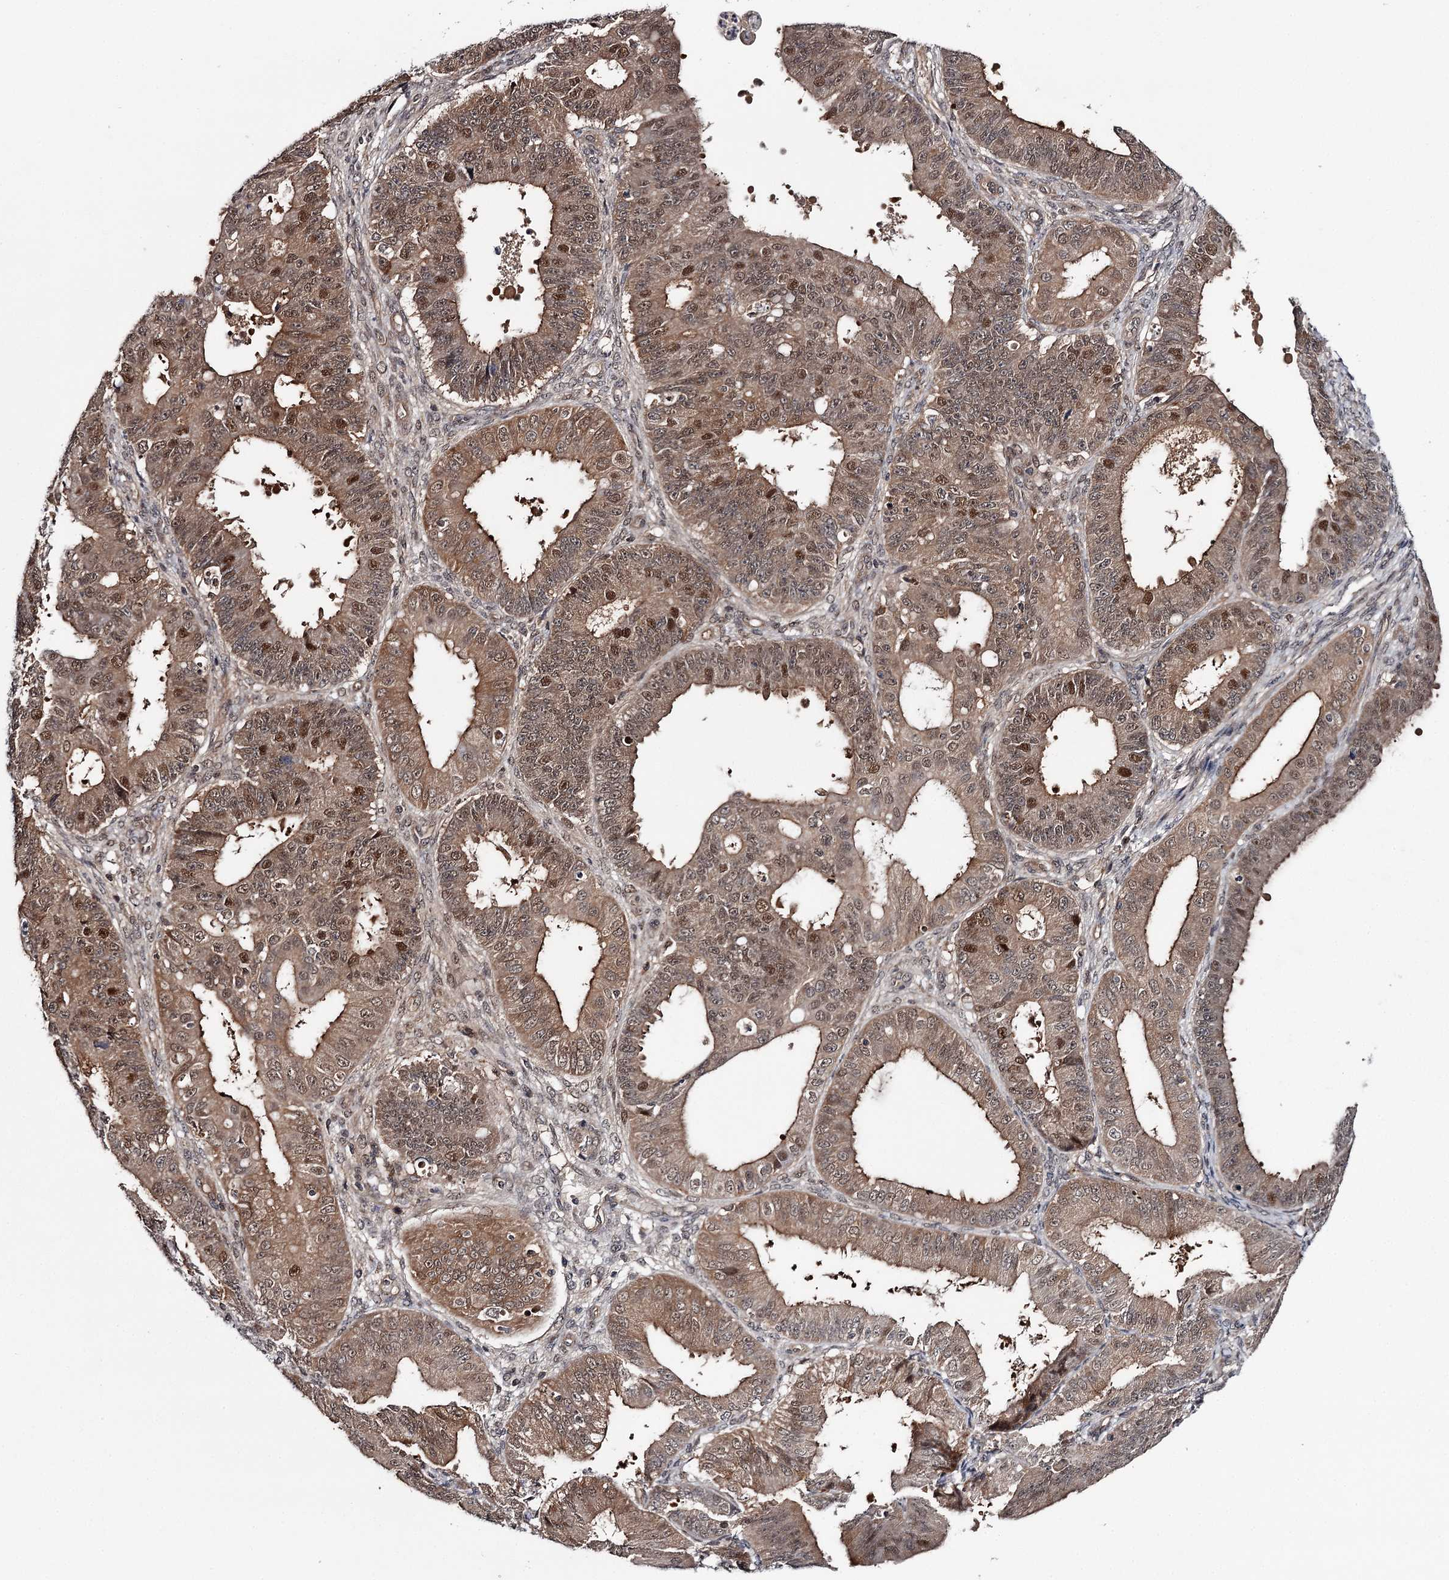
{"staining": {"intensity": "moderate", "quantity": ">75%", "location": "cytoplasmic/membranous,nuclear"}, "tissue": "ovarian cancer", "cell_type": "Tumor cells", "image_type": "cancer", "snomed": [{"axis": "morphology", "description": "Carcinoma, endometroid"}, {"axis": "topography", "description": "Appendix"}, {"axis": "topography", "description": "Ovary"}], "caption": "Immunohistochemical staining of human ovarian endometroid carcinoma displays moderate cytoplasmic/membranous and nuclear protein staining in approximately >75% of tumor cells.", "gene": "GTSF1", "patient": {"sex": "female", "age": 42}}